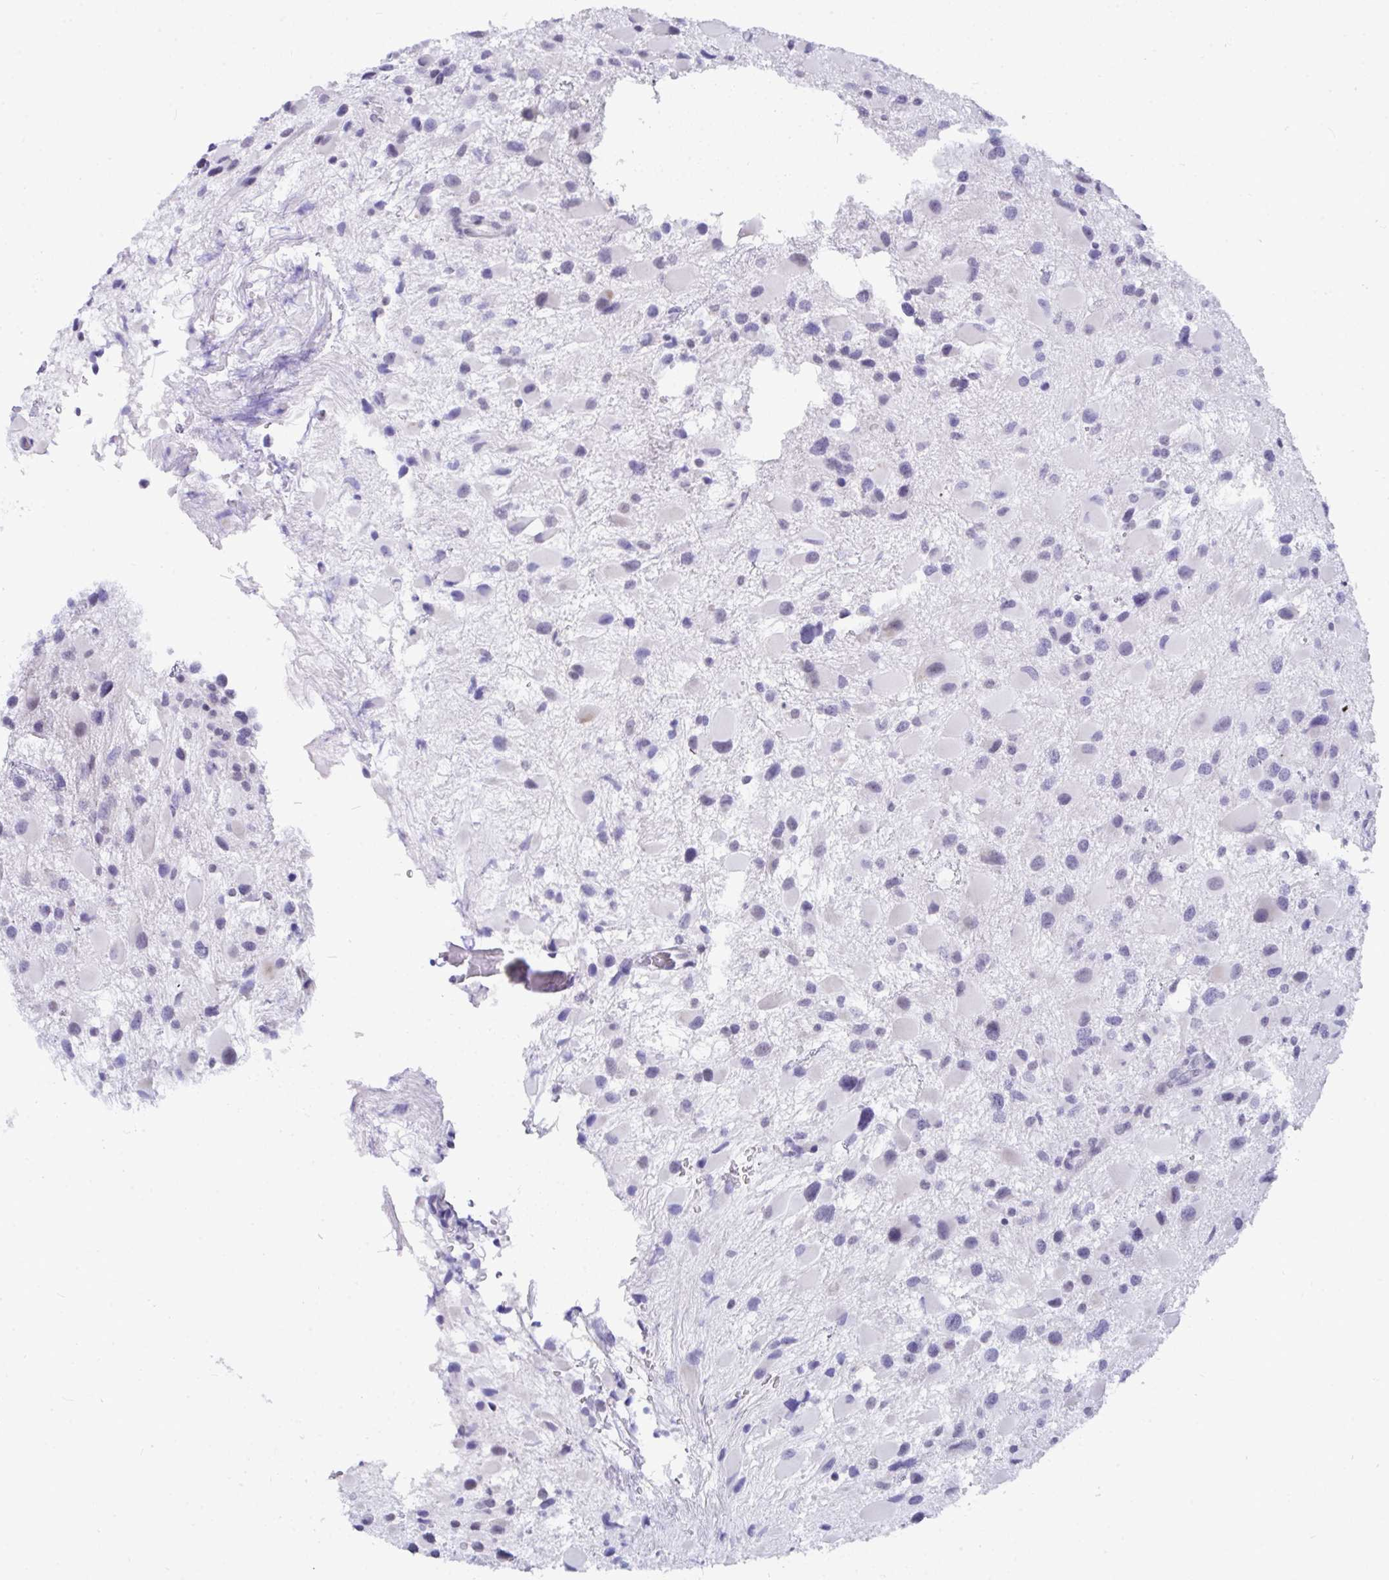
{"staining": {"intensity": "negative", "quantity": "none", "location": "none"}, "tissue": "glioma", "cell_type": "Tumor cells", "image_type": "cancer", "snomed": [{"axis": "morphology", "description": "Glioma, malignant, High grade"}, {"axis": "topography", "description": "Brain"}], "caption": "Tumor cells show no significant positivity in glioma.", "gene": "CDK13", "patient": {"sex": "female", "age": 40}}